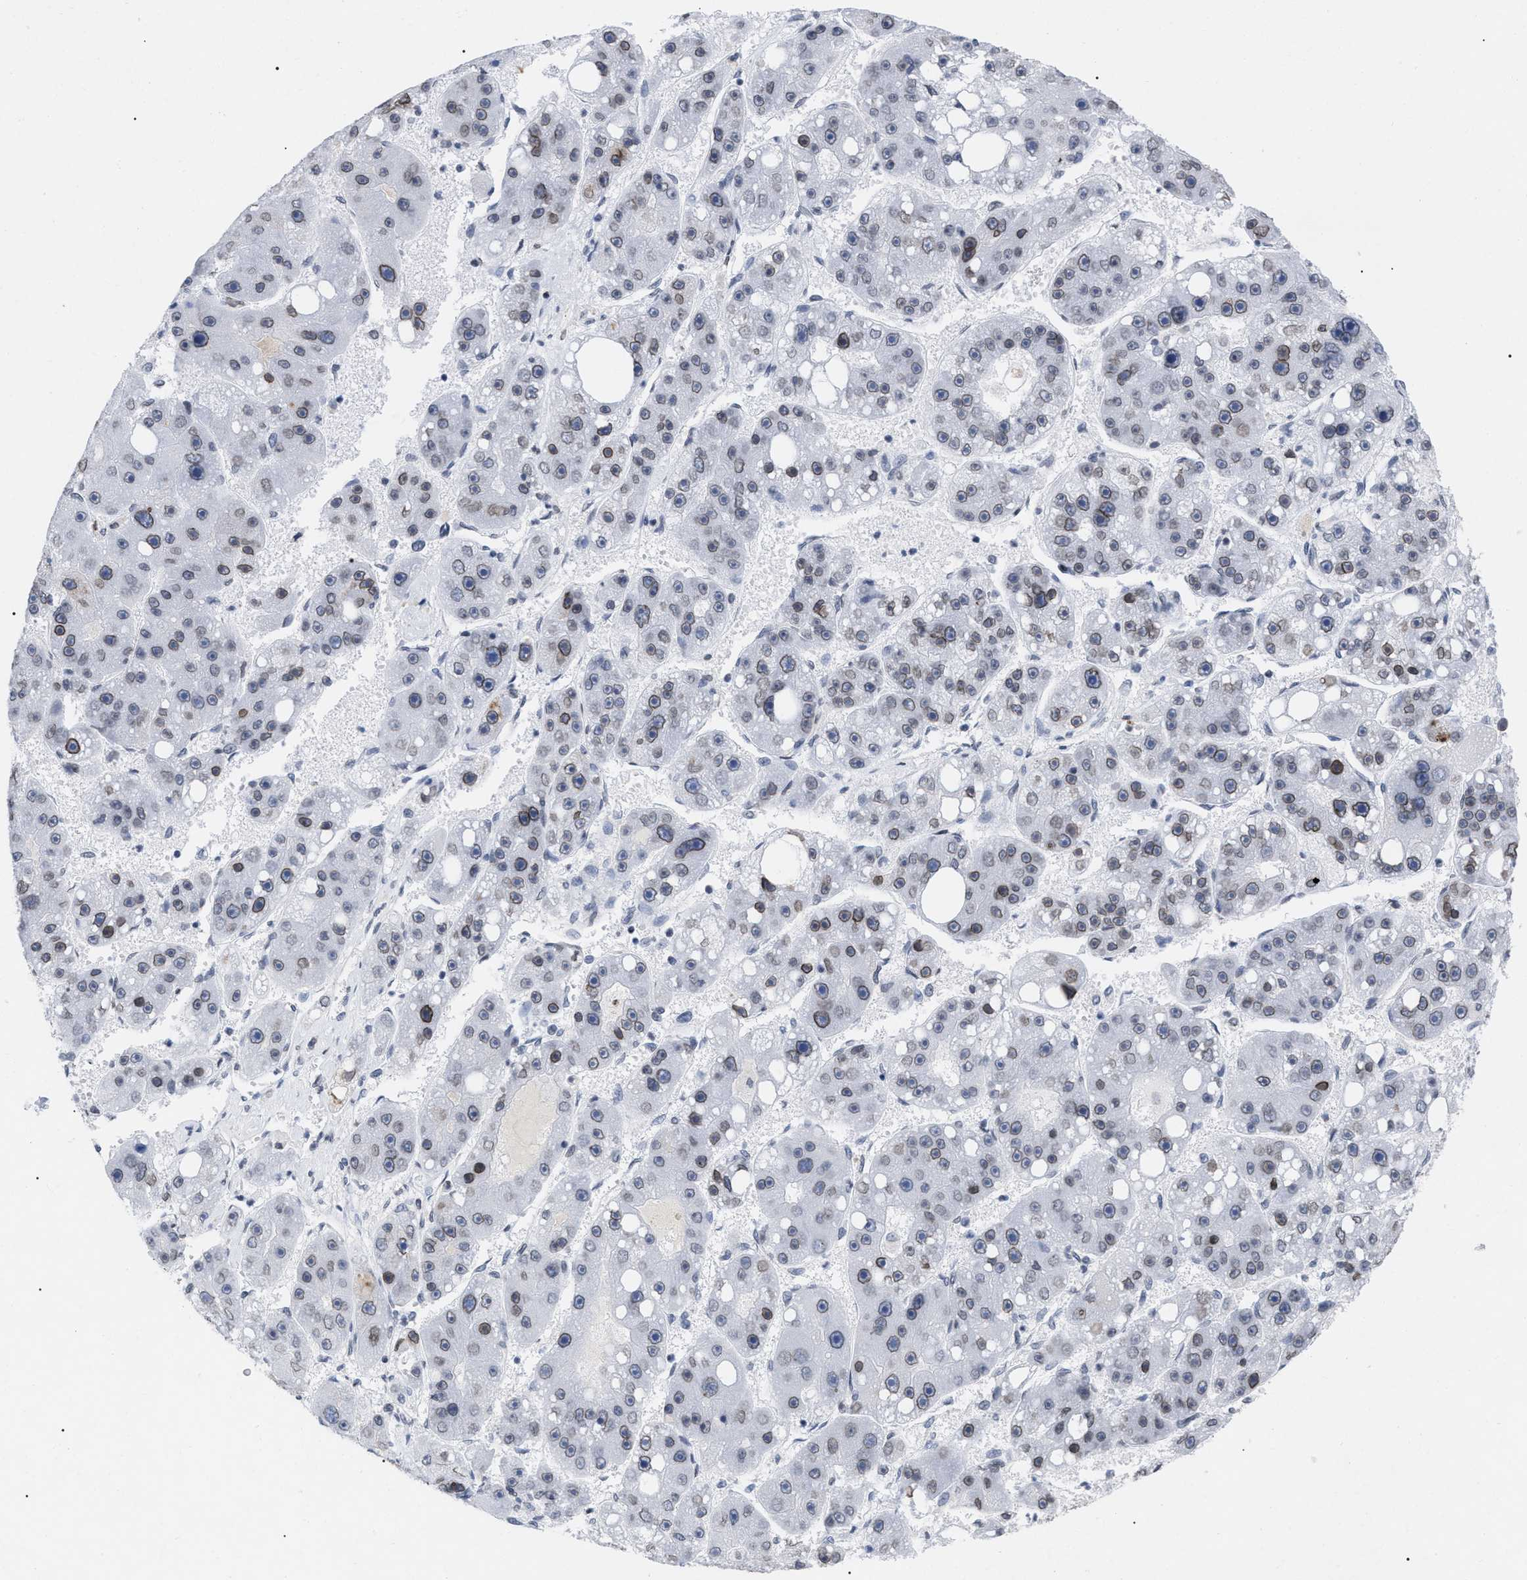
{"staining": {"intensity": "moderate", "quantity": "25%-75%", "location": "cytoplasmic/membranous,nuclear"}, "tissue": "liver cancer", "cell_type": "Tumor cells", "image_type": "cancer", "snomed": [{"axis": "morphology", "description": "Carcinoma, Hepatocellular, NOS"}, {"axis": "topography", "description": "Liver"}], "caption": "Human liver cancer (hepatocellular carcinoma) stained with a protein marker shows moderate staining in tumor cells.", "gene": "TPR", "patient": {"sex": "female", "age": 61}}